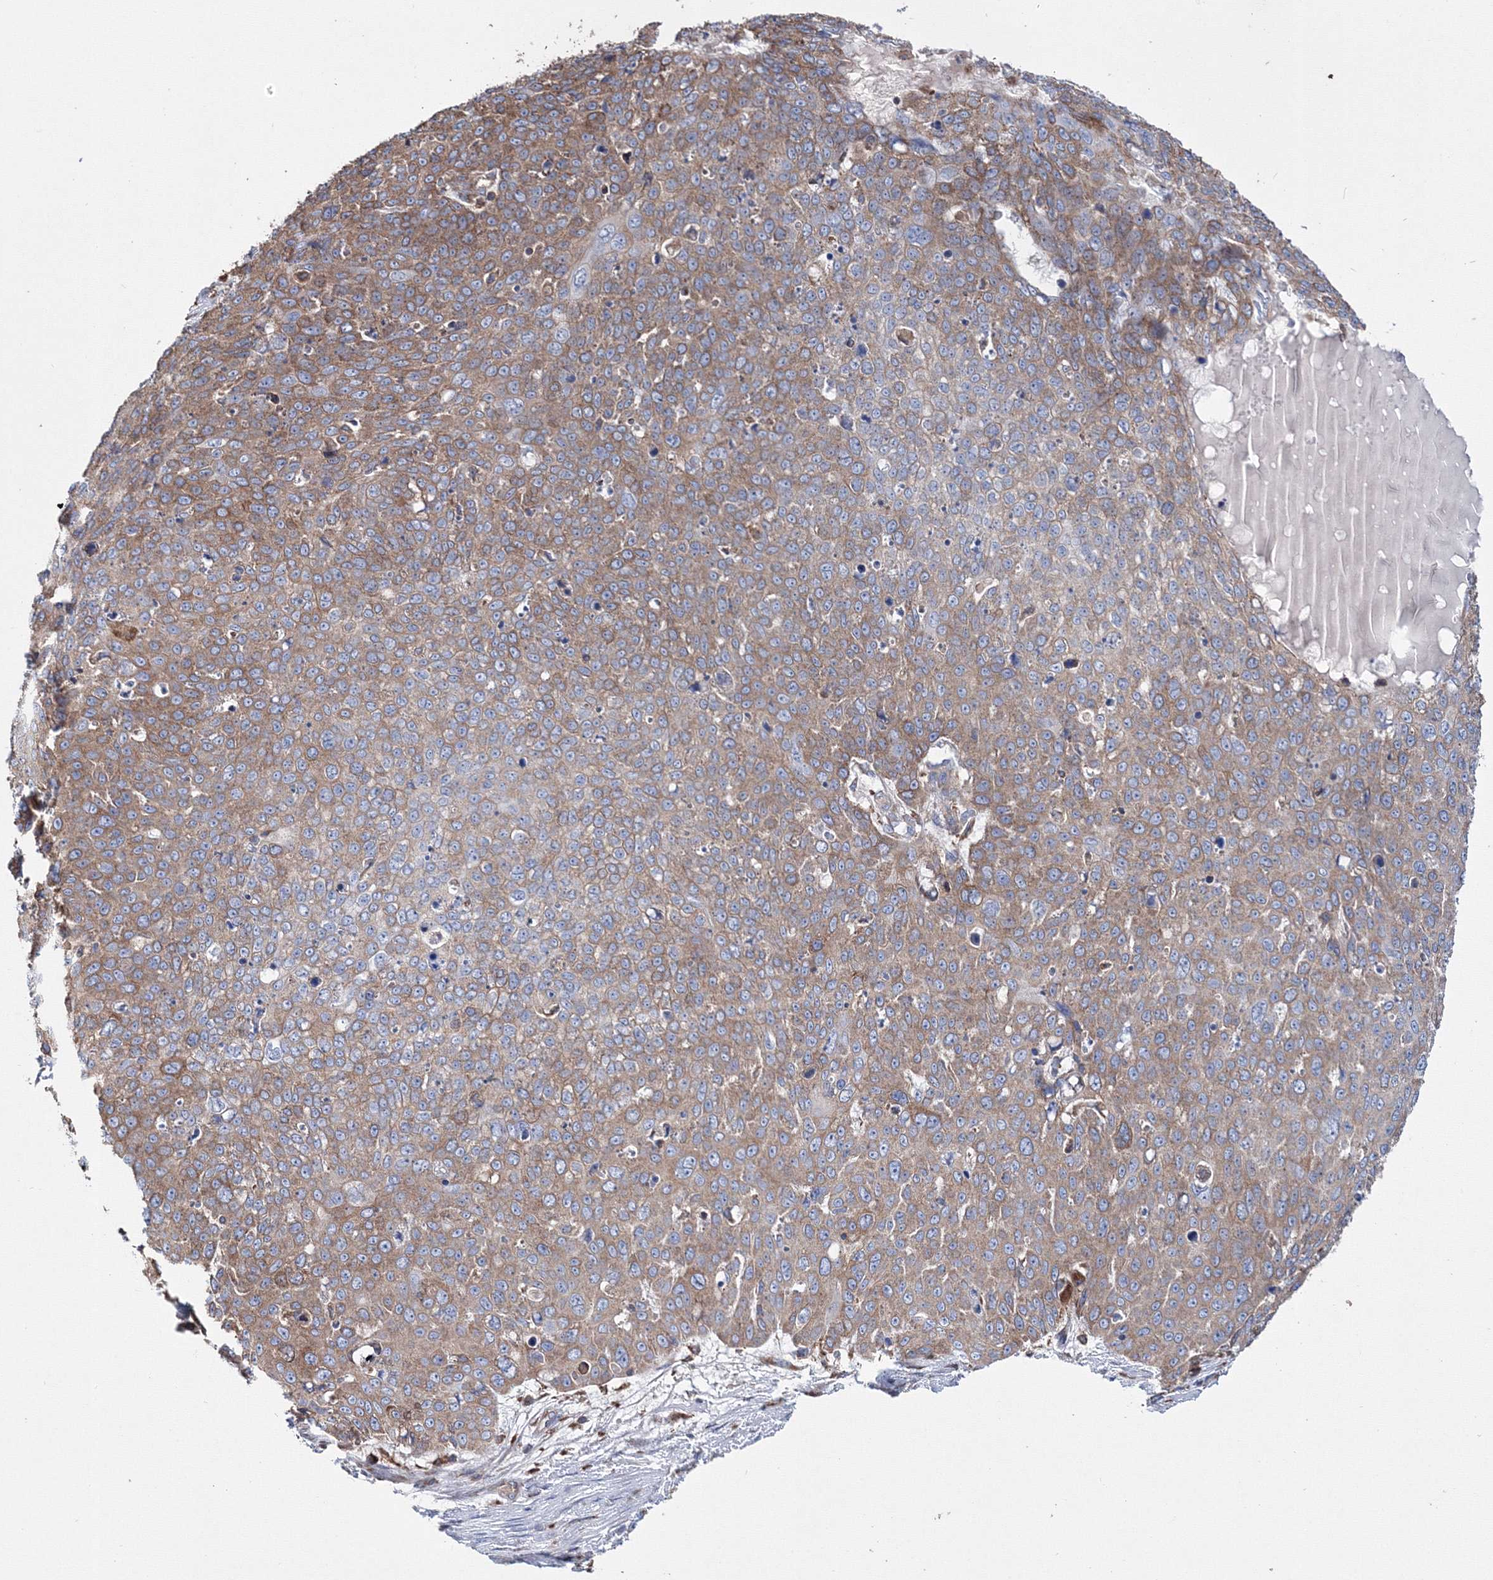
{"staining": {"intensity": "moderate", "quantity": ">75%", "location": "cytoplasmic/membranous"}, "tissue": "skin cancer", "cell_type": "Tumor cells", "image_type": "cancer", "snomed": [{"axis": "morphology", "description": "Squamous cell carcinoma, NOS"}, {"axis": "topography", "description": "Skin"}], "caption": "Human skin cancer (squamous cell carcinoma) stained with a brown dye displays moderate cytoplasmic/membranous positive positivity in approximately >75% of tumor cells.", "gene": "VPS8", "patient": {"sex": "male", "age": 71}}